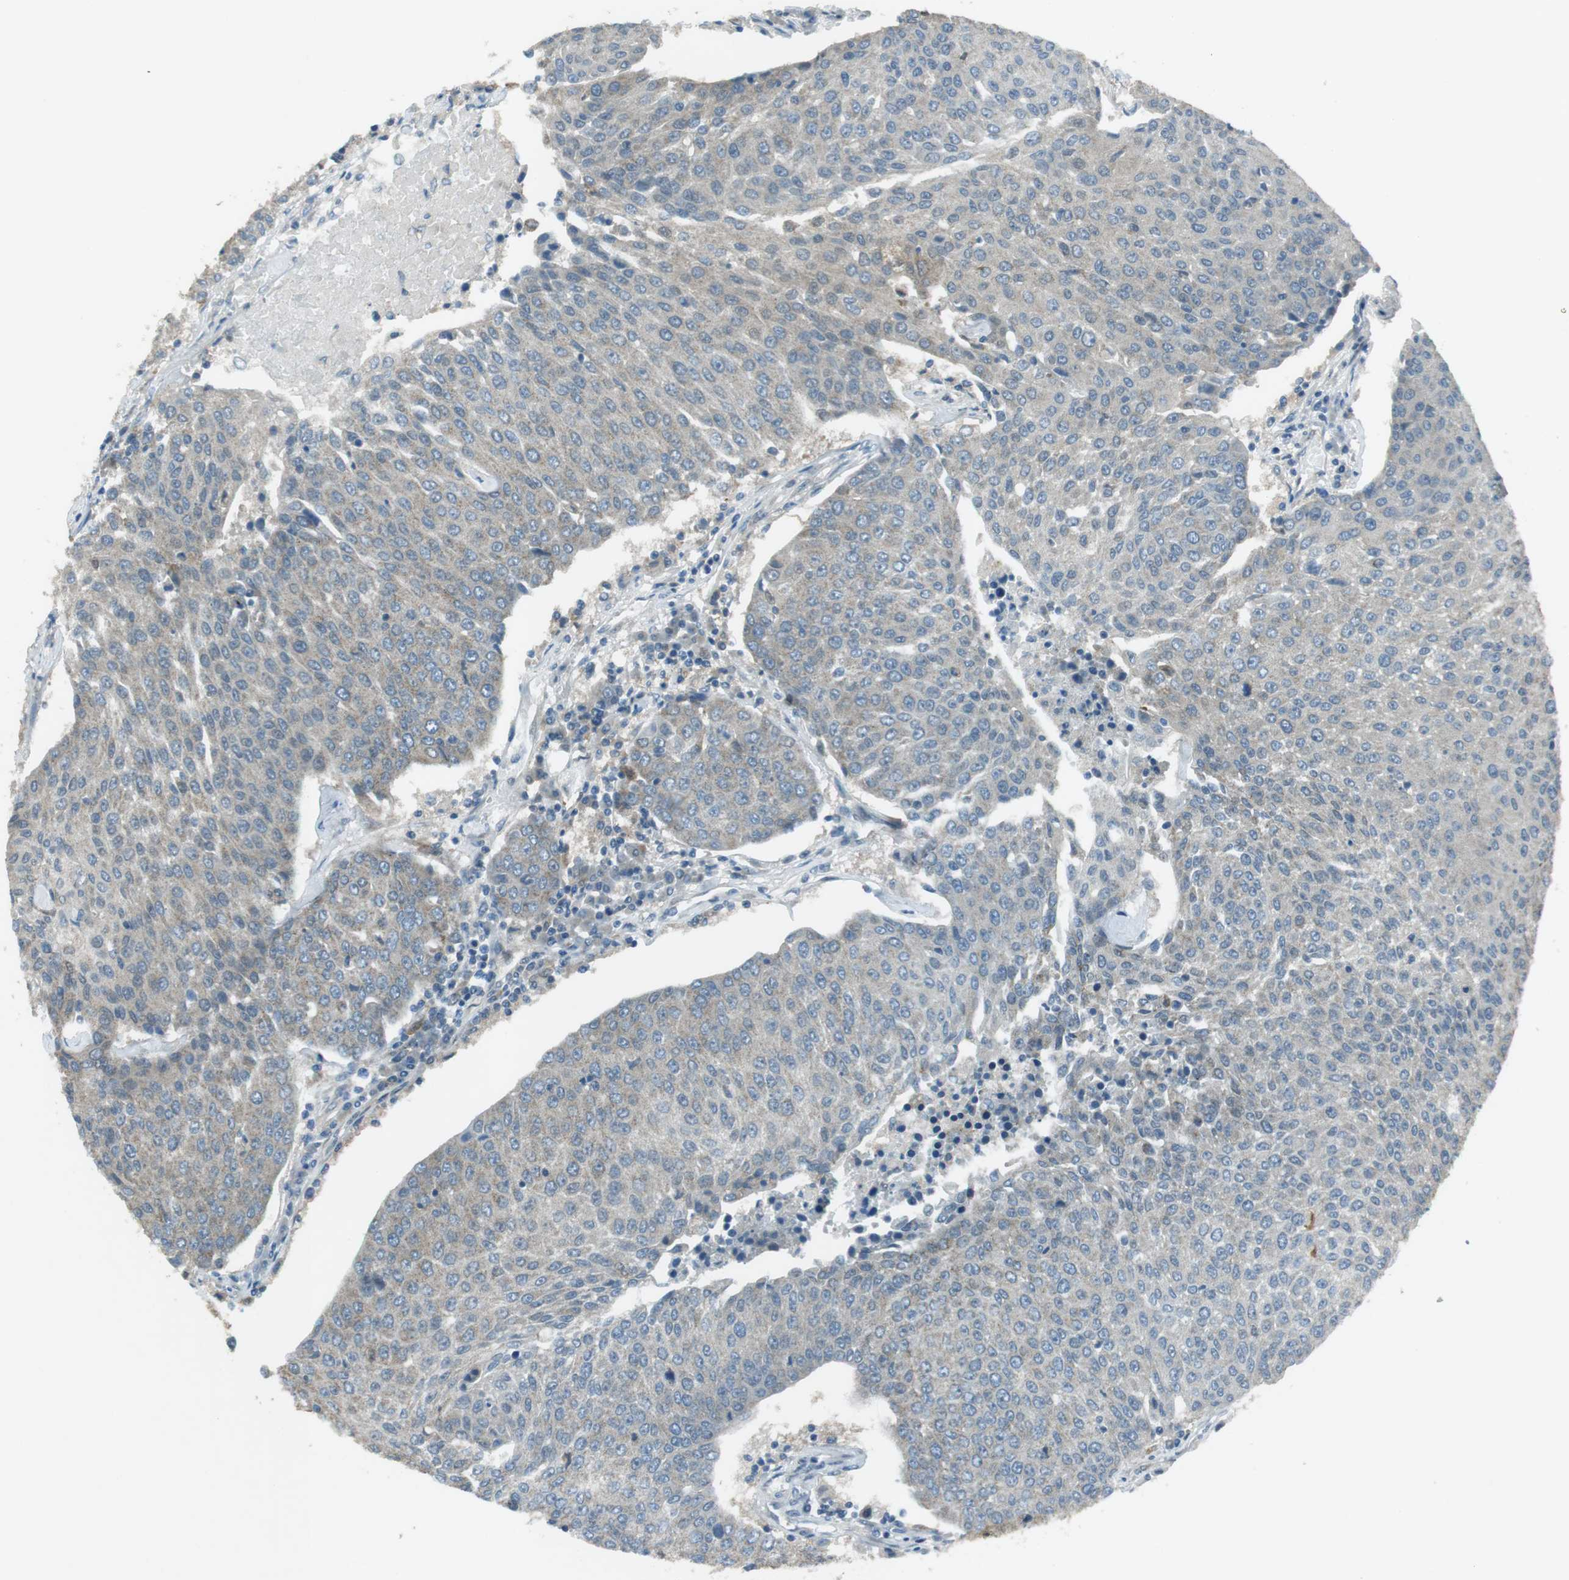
{"staining": {"intensity": "weak", "quantity": "<25%", "location": "cytoplasmic/membranous"}, "tissue": "urothelial cancer", "cell_type": "Tumor cells", "image_type": "cancer", "snomed": [{"axis": "morphology", "description": "Urothelial carcinoma, High grade"}, {"axis": "topography", "description": "Urinary bladder"}], "caption": "Immunohistochemistry histopathology image of neoplastic tissue: human high-grade urothelial carcinoma stained with DAB (3,3'-diaminobenzidine) displays no significant protein staining in tumor cells.", "gene": "MFAP3", "patient": {"sex": "female", "age": 85}}